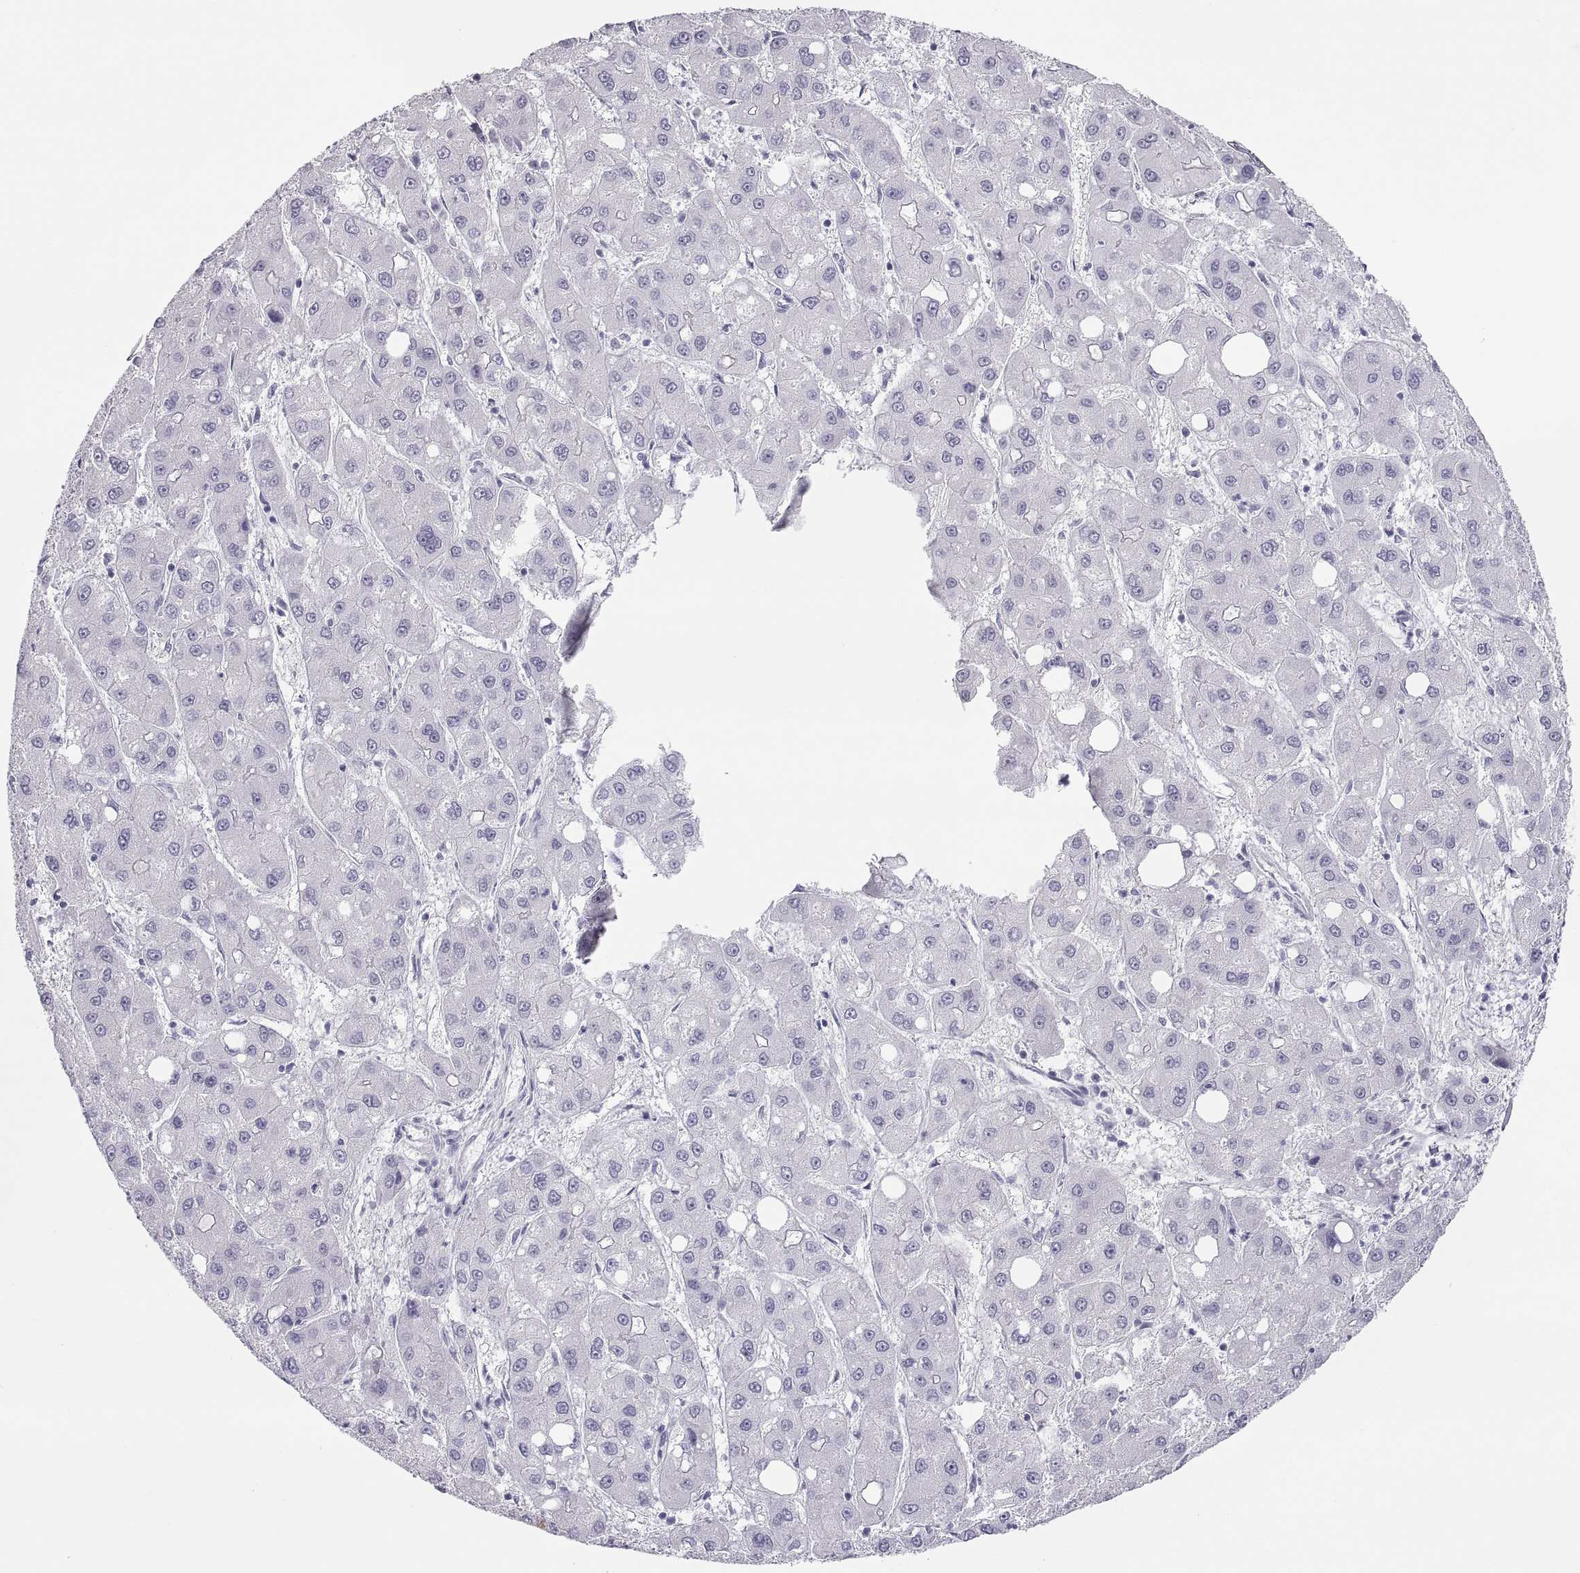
{"staining": {"intensity": "negative", "quantity": "none", "location": "none"}, "tissue": "liver cancer", "cell_type": "Tumor cells", "image_type": "cancer", "snomed": [{"axis": "morphology", "description": "Carcinoma, Hepatocellular, NOS"}, {"axis": "topography", "description": "Liver"}], "caption": "The IHC photomicrograph has no significant positivity in tumor cells of hepatocellular carcinoma (liver) tissue.", "gene": "SEMG1", "patient": {"sex": "male", "age": 73}}